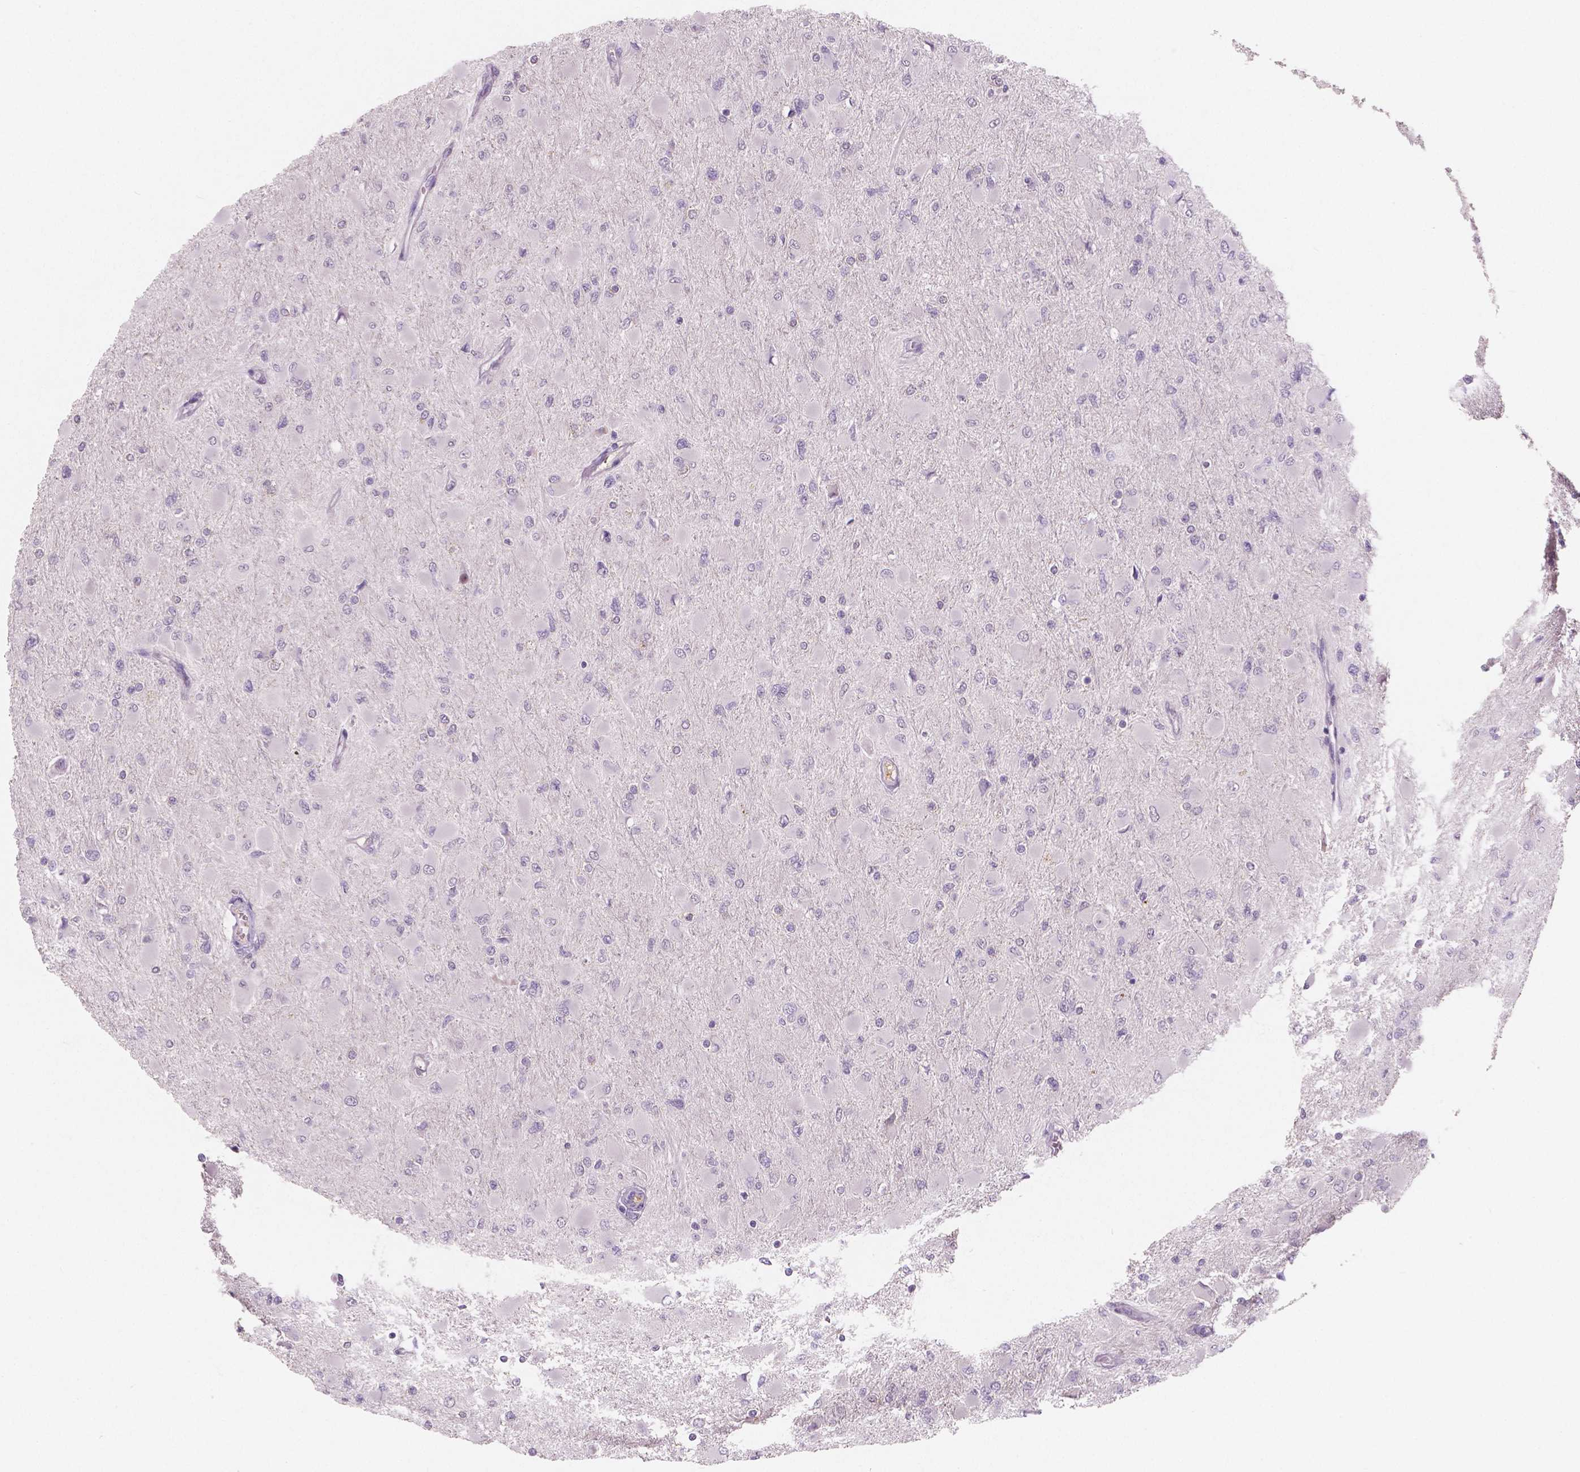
{"staining": {"intensity": "negative", "quantity": "none", "location": "none"}, "tissue": "glioma", "cell_type": "Tumor cells", "image_type": "cancer", "snomed": [{"axis": "morphology", "description": "Glioma, malignant, High grade"}, {"axis": "topography", "description": "Cerebral cortex"}], "caption": "Histopathology image shows no significant protein positivity in tumor cells of malignant high-grade glioma.", "gene": "APOA4", "patient": {"sex": "female", "age": 36}}